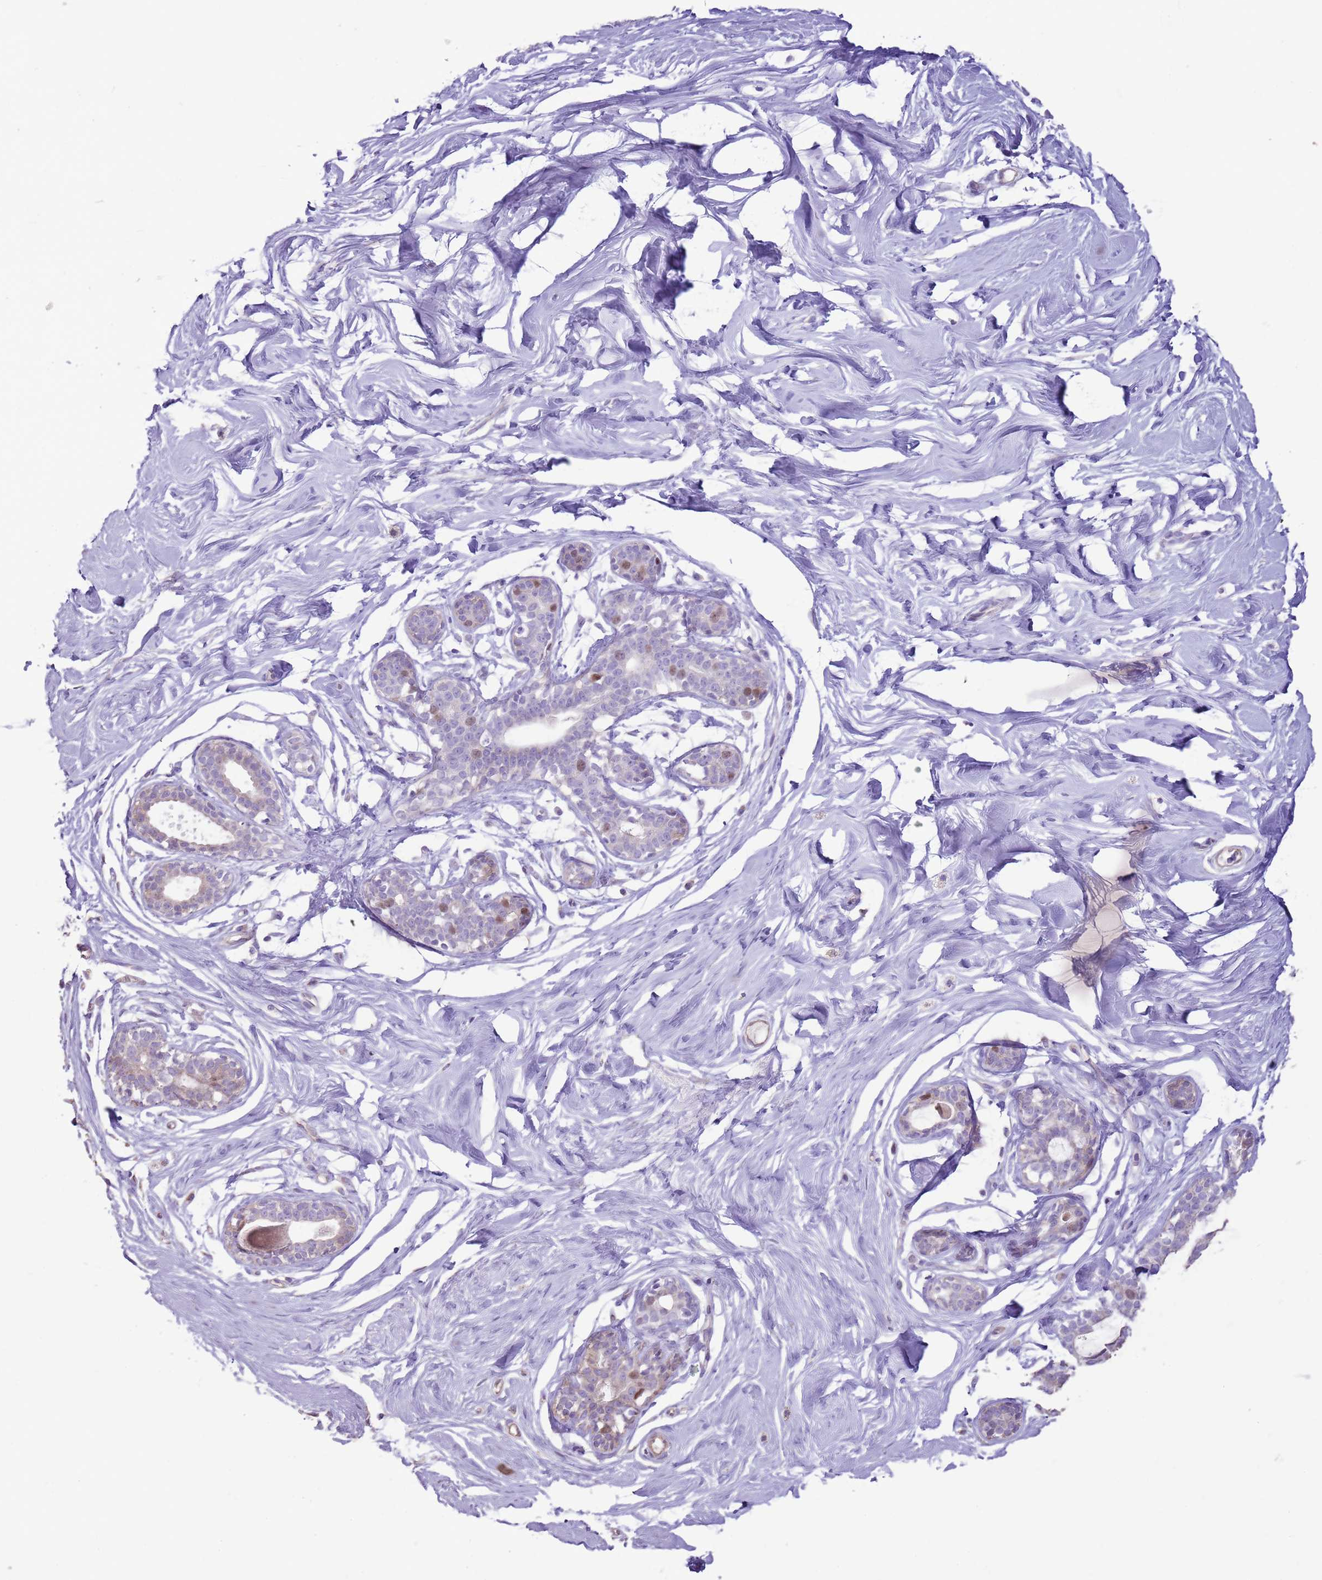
{"staining": {"intensity": "negative", "quantity": "none", "location": "none"}, "tissue": "breast", "cell_type": "Adipocytes", "image_type": "normal", "snomed": [{"axis": "morphology", "description": "Normal tissue, NOS"}, {"axis": "morphology", "description": "Adenoma, NOS"}, {"axis": "topography", "description": "Breast"}], "caption": "IHC image of normal human breast stained for a protein (brown), which reveals no staining in adipocytes. The staining was performed using DAB (3,3'-diaminobenzidine) to visualize the protein expression in brown, while the nuclei were stained in blue with hematoxylin (Magnification: 20x).", "gene": "GMNN", "patient": {"sex": "female", "age": 23}}